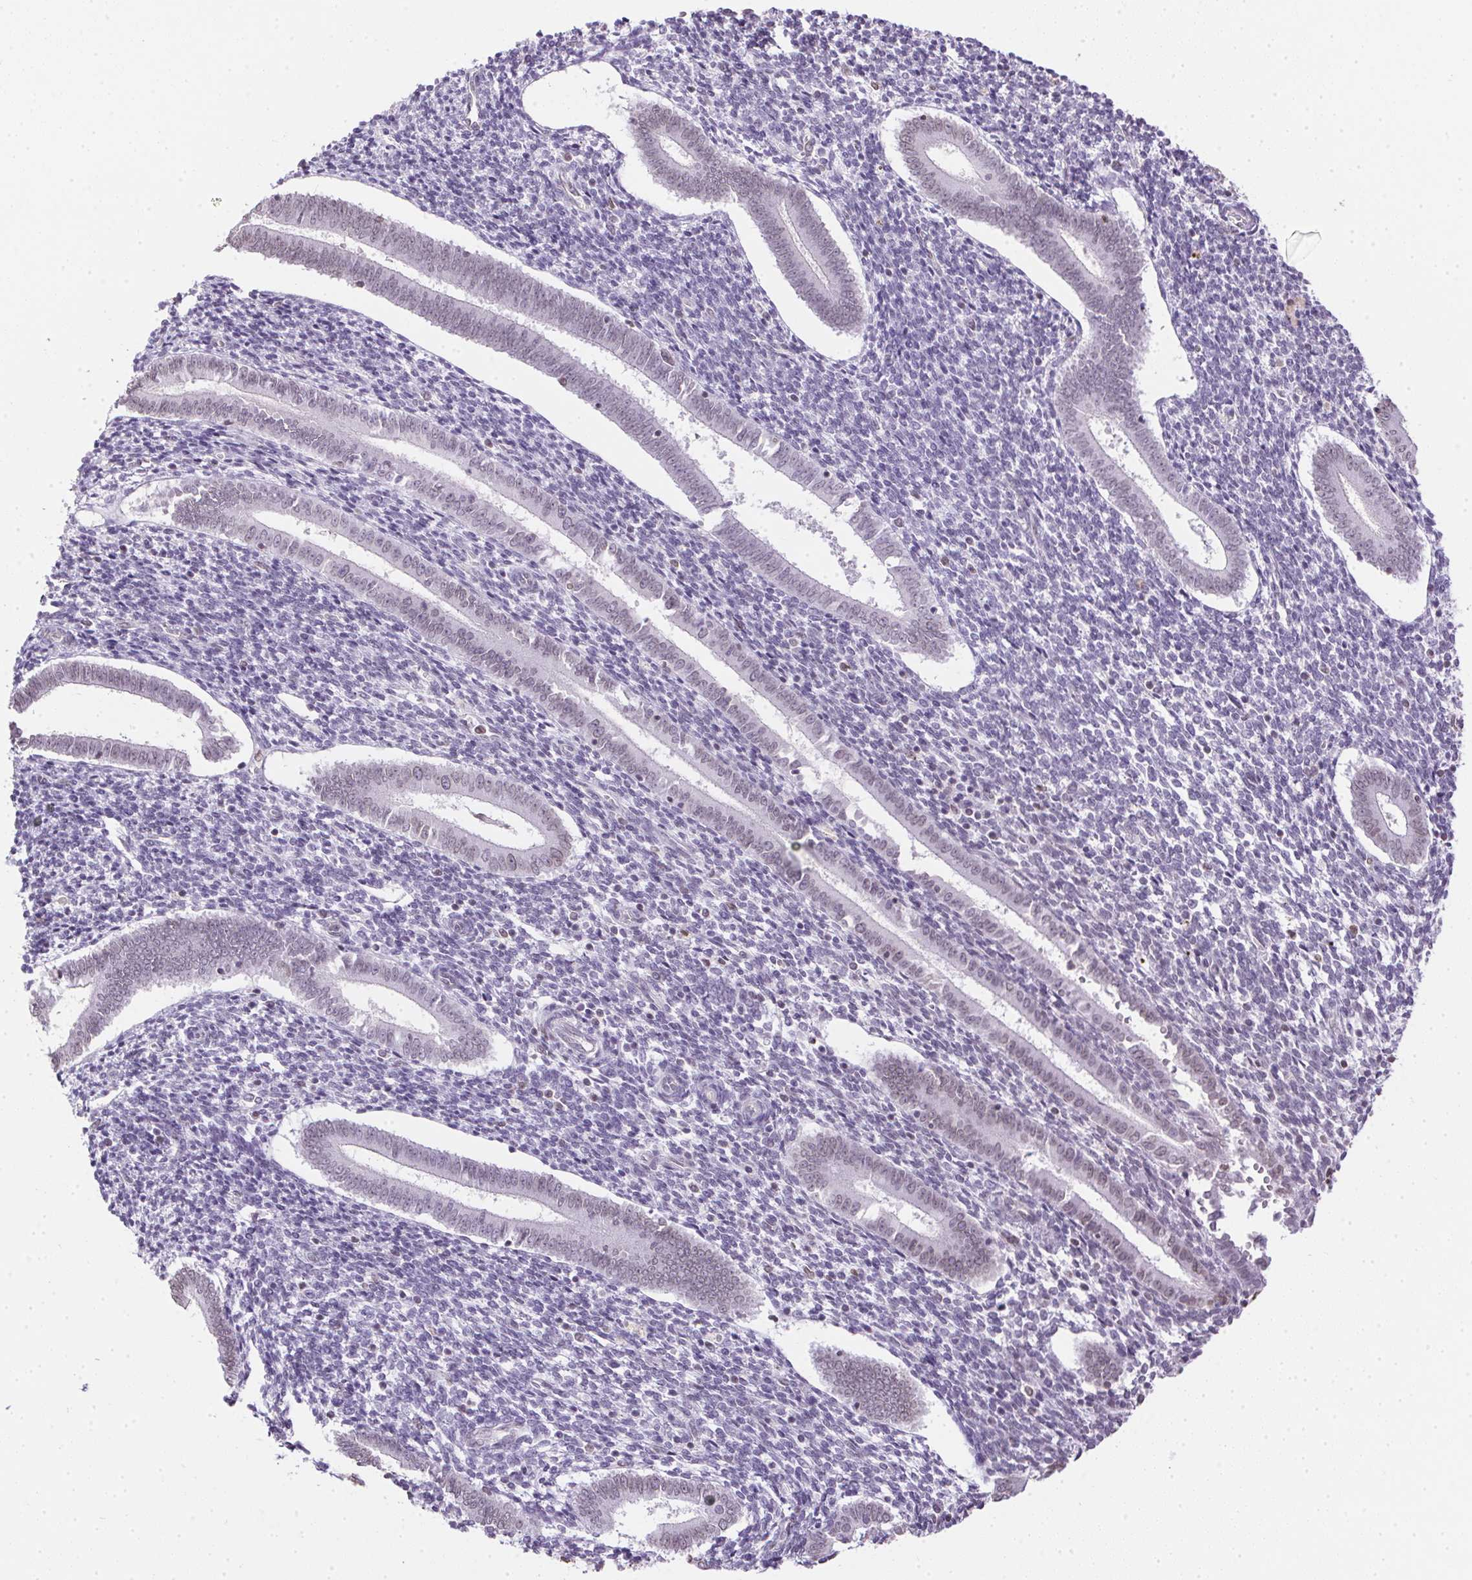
{"staining": {"intensity": "negative", "quantity": "none", "location": "none"}, "tissue": "endometrium", "cell_type": "Cells in endometrial stroma", "image_type": "normal", "snomed": [{"axis": "morphology", "description": "Normal tissue, NOS"}, {"axis": "topography", "description": "Endometrium"}], "caption": "Immunohistochemistry (IHC) micrograph of benign endometrium stained for a protein (brown), which demonstrates no expression in cells in endometrial stroma. (DAB (3,3'-diaminobenzidine) IHC, high magnification).", "gene": "PRL", "patient": {"sex": "female", "age": 25}}